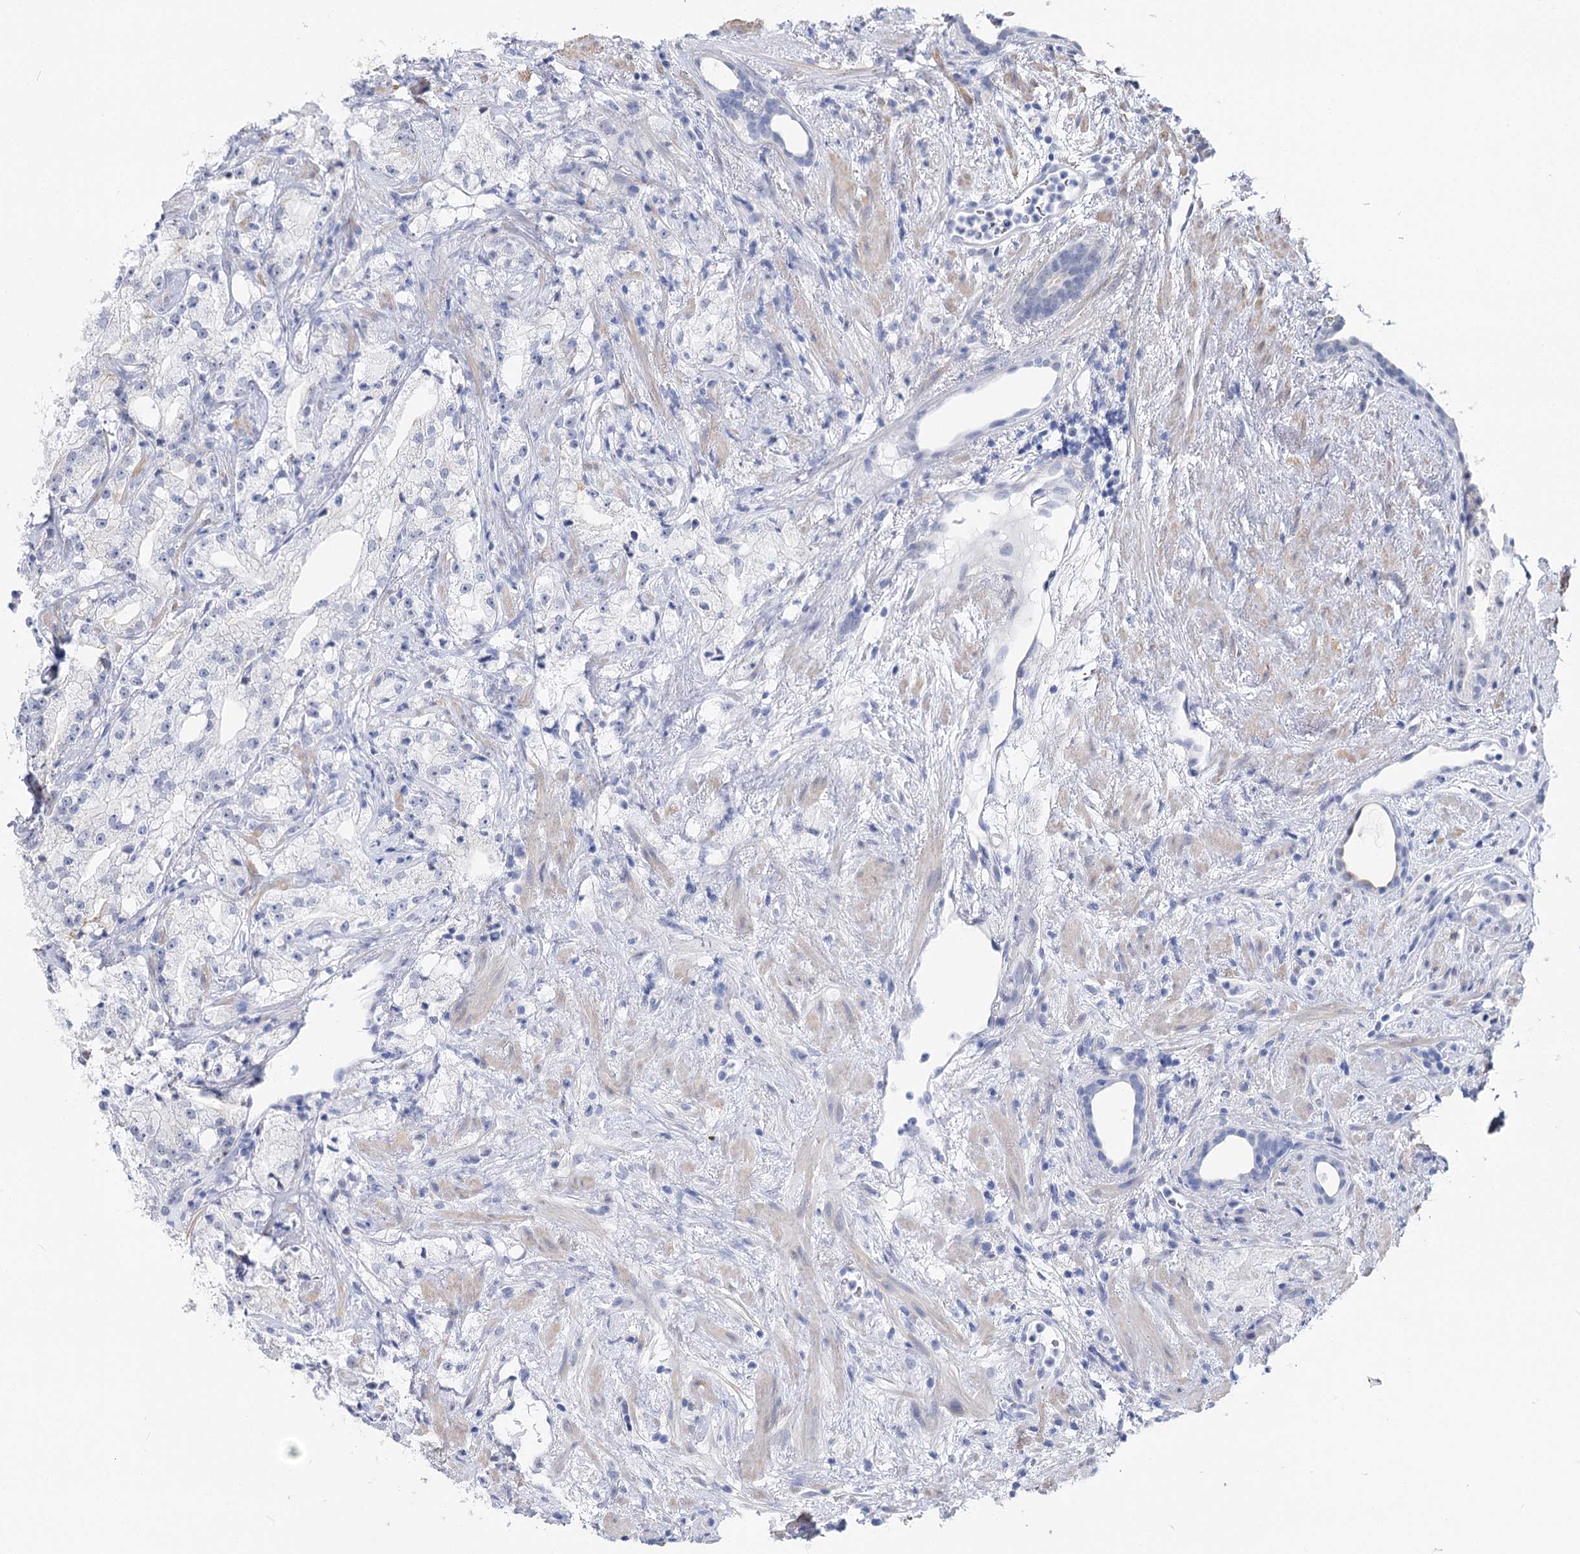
{"staining": {"intensity": "negative", "quantity": "none", "location": "none"}, "tissue": "prostate cancer", "cell_type": "Tumor cells", "image_type": "cancer", "snomed": [{"axis": "morphology", "description": "Adenocarcinoma, High grade"}, {"axis": "topography", "description": "Prostate"}], "caption": "Prostate cancer stained for a protein using immunohistochemistry displays no staining tumor cells.", "gene": "AGXT2", "patient": {"sex": "male", "age": 64}}